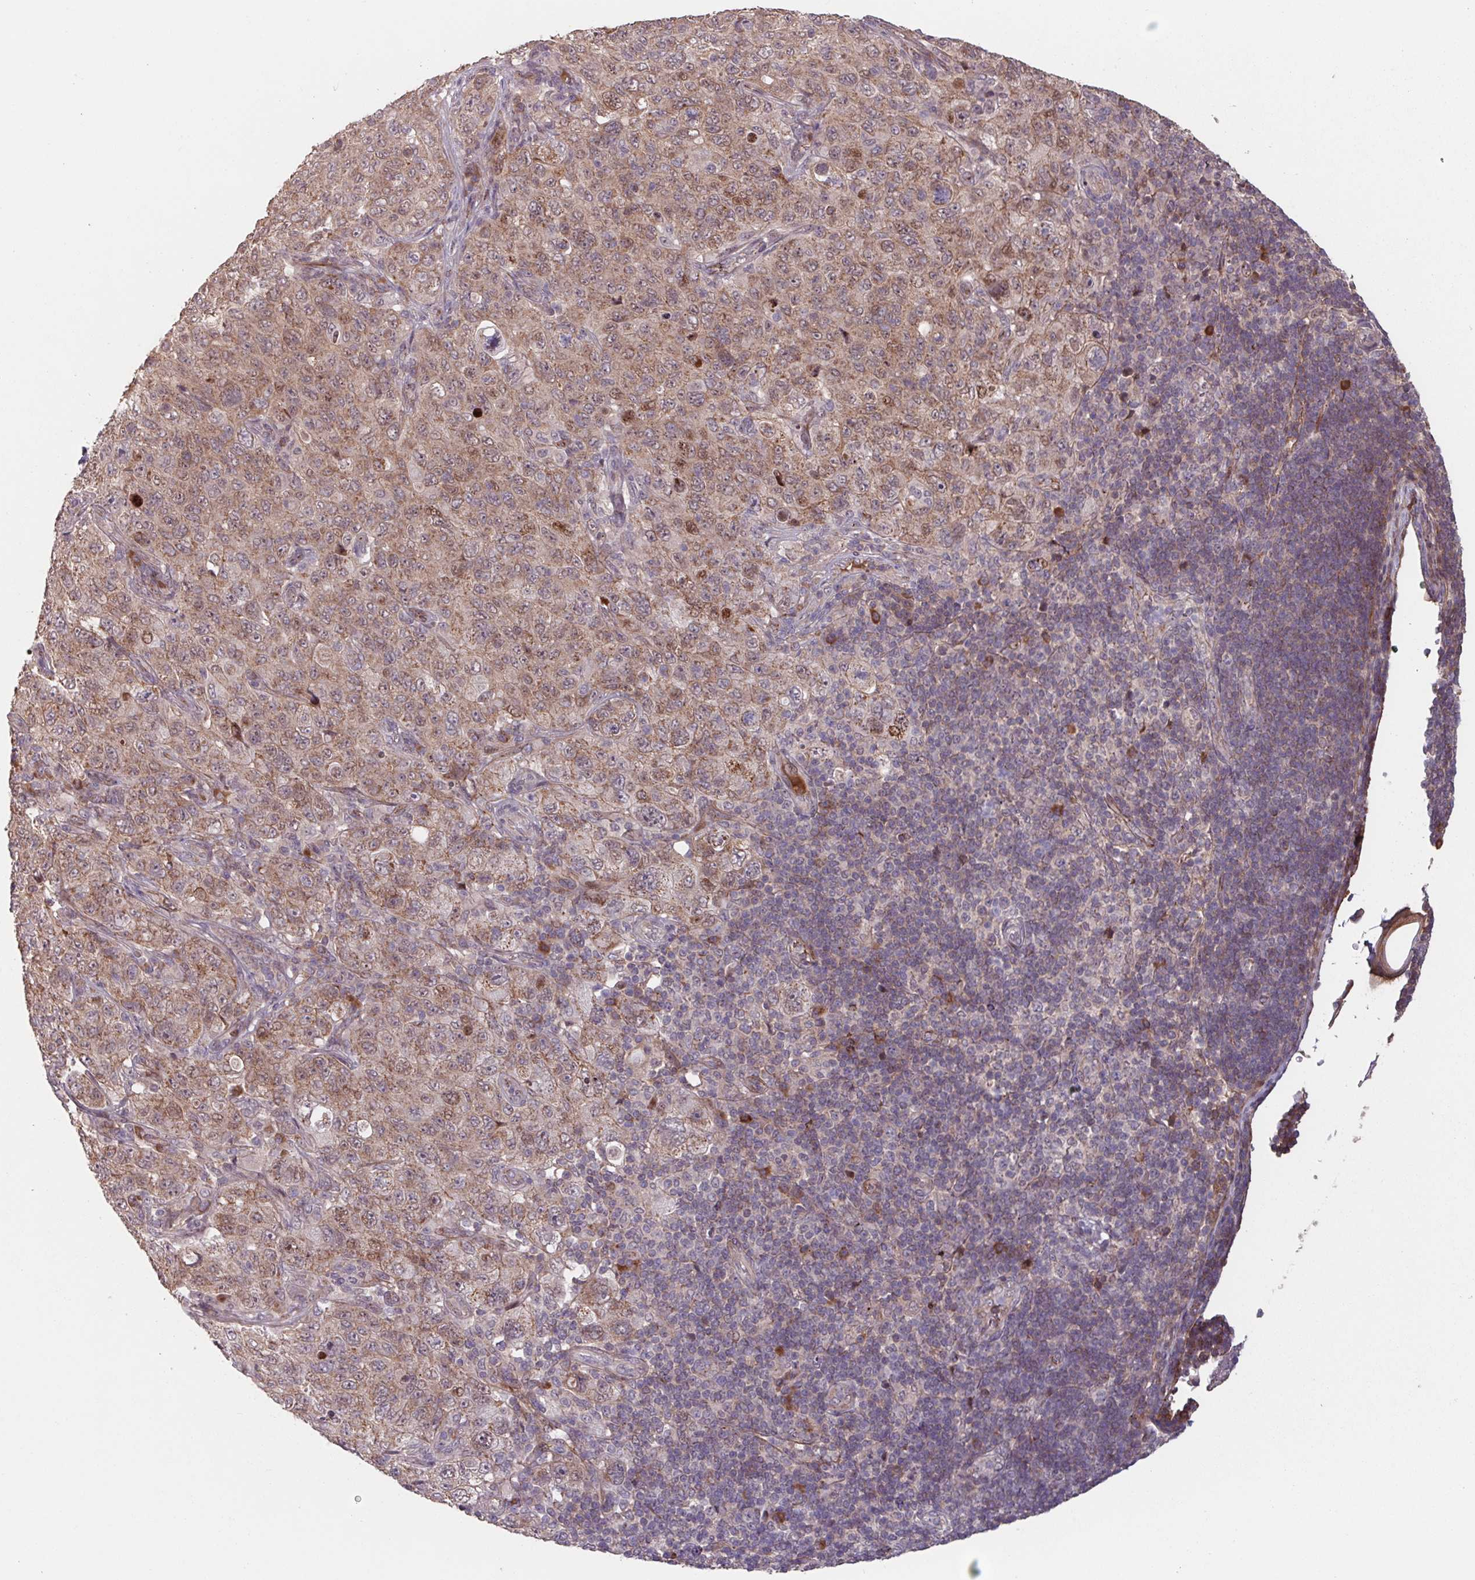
{"staining": {"intensity": "moderate", "quantity": ">75%", "location": "cytoplasmic/membranous,nuclear"}, "tissue": "pancreatic cancer", "cell_type": "Tumor cells", "image_type": "cancer", "snomed": [{"axis": "morphology", "description": "Adenocarcinoma, NOS"}, {"axis": "topography", "description": "Pancreas"}], "caption": "The micrograph displays a brown stain indicating the presence of a protein in the cytoplasmic/membranous and nuclear of tumor cells in adenocarcinoma (pancreatic).", "gene": "TMEM88", "patient": {"sex": "male", "age": 68}}